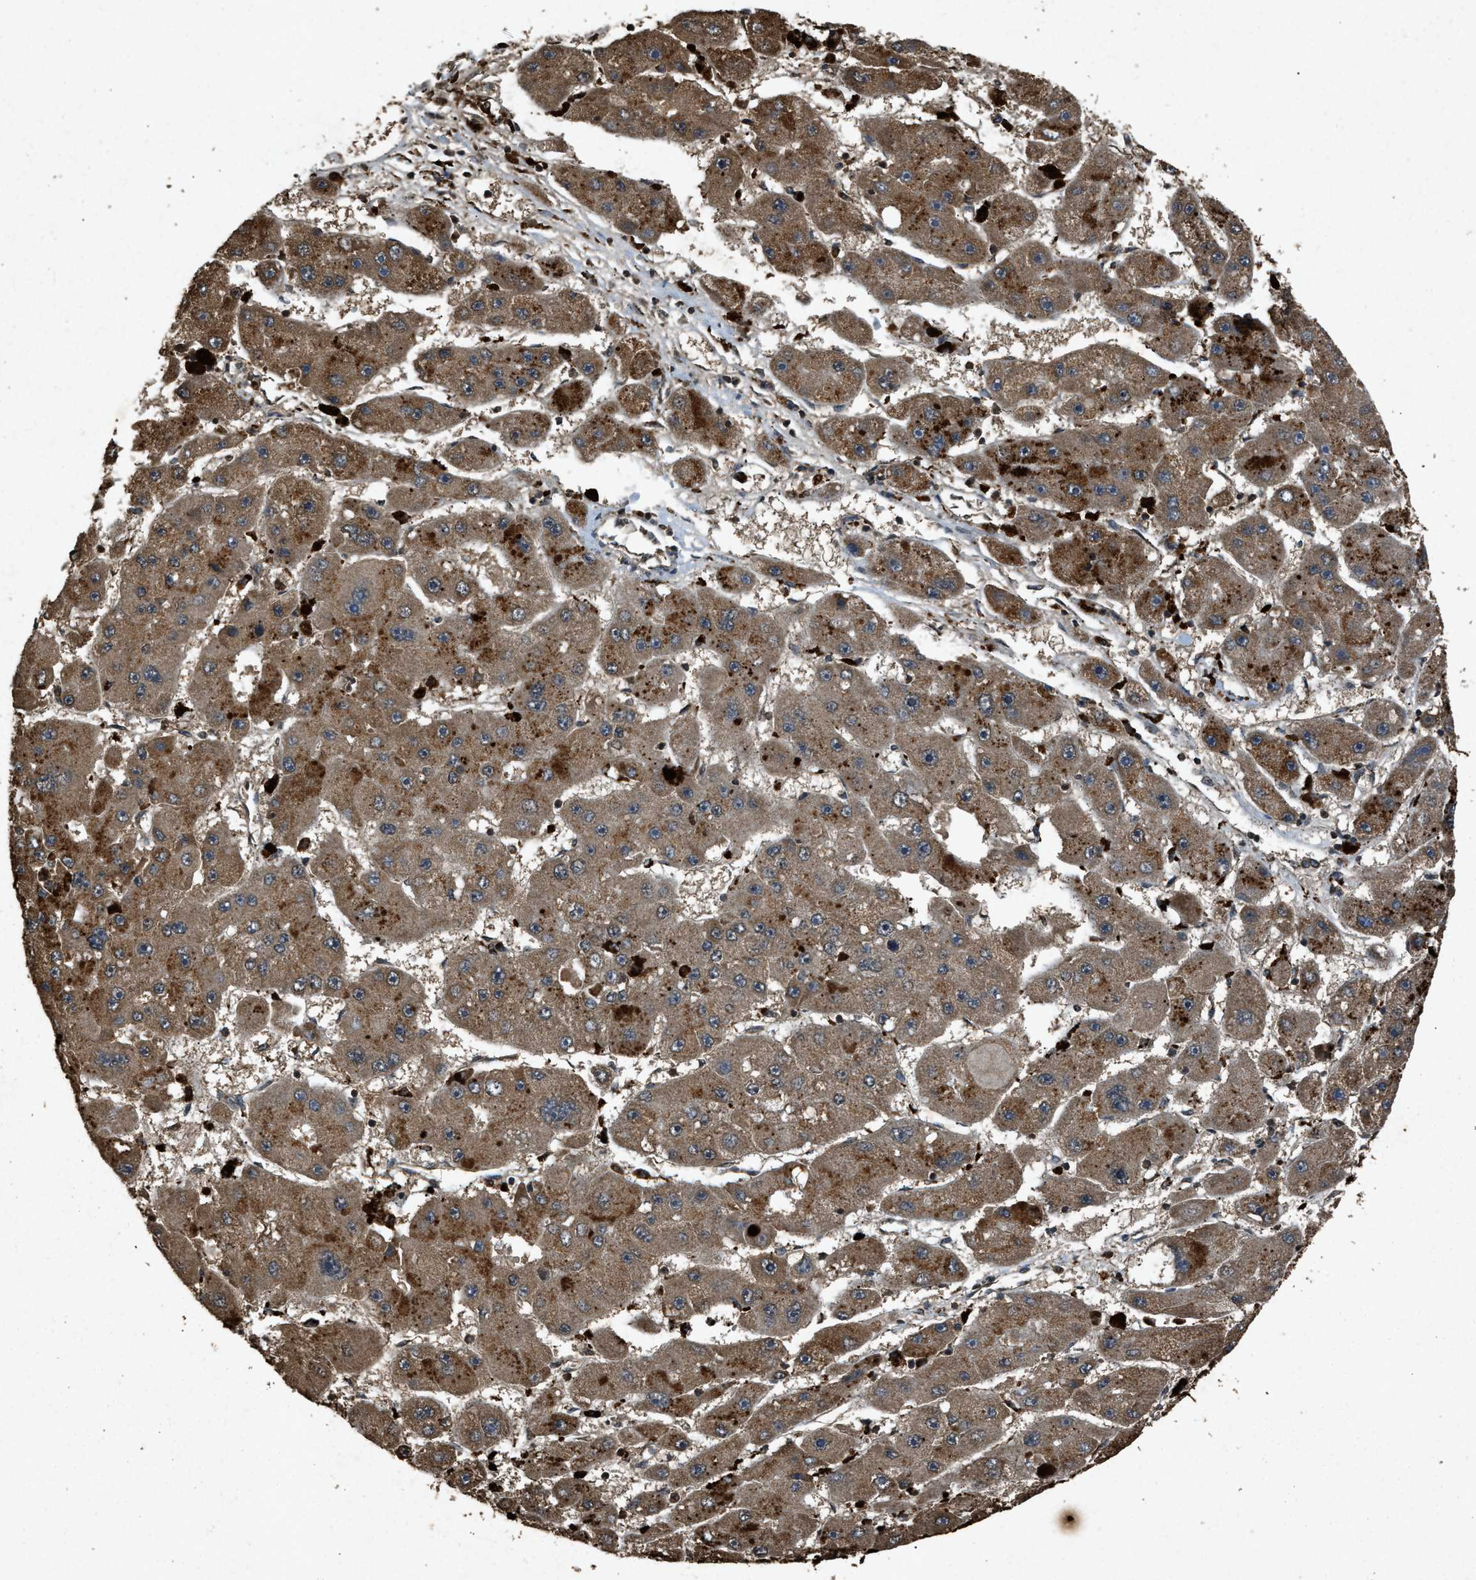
{"staining": {"intensity": "moderate", "quantity": ">75%", "location": "cytoplasmic/membranous"}, "tissue": "liver cancer", "cell_type": "Tumor cells", "image_type": "cancer", "snomed": [{"axis": "morphology", "description": "Carcinoma, Hepatocellular, NOS"}, {"axis": "topography", "description": "Liver"}], "caption": "A photomicrograph showing moderate cytoplasmic/membranous positivity in approximately >75% of tumor cells in liver cancer, as visualized by brown immunohistochemical staining.", "gene": "OAS1", "patient": {"sex": "female", "age": 61}}